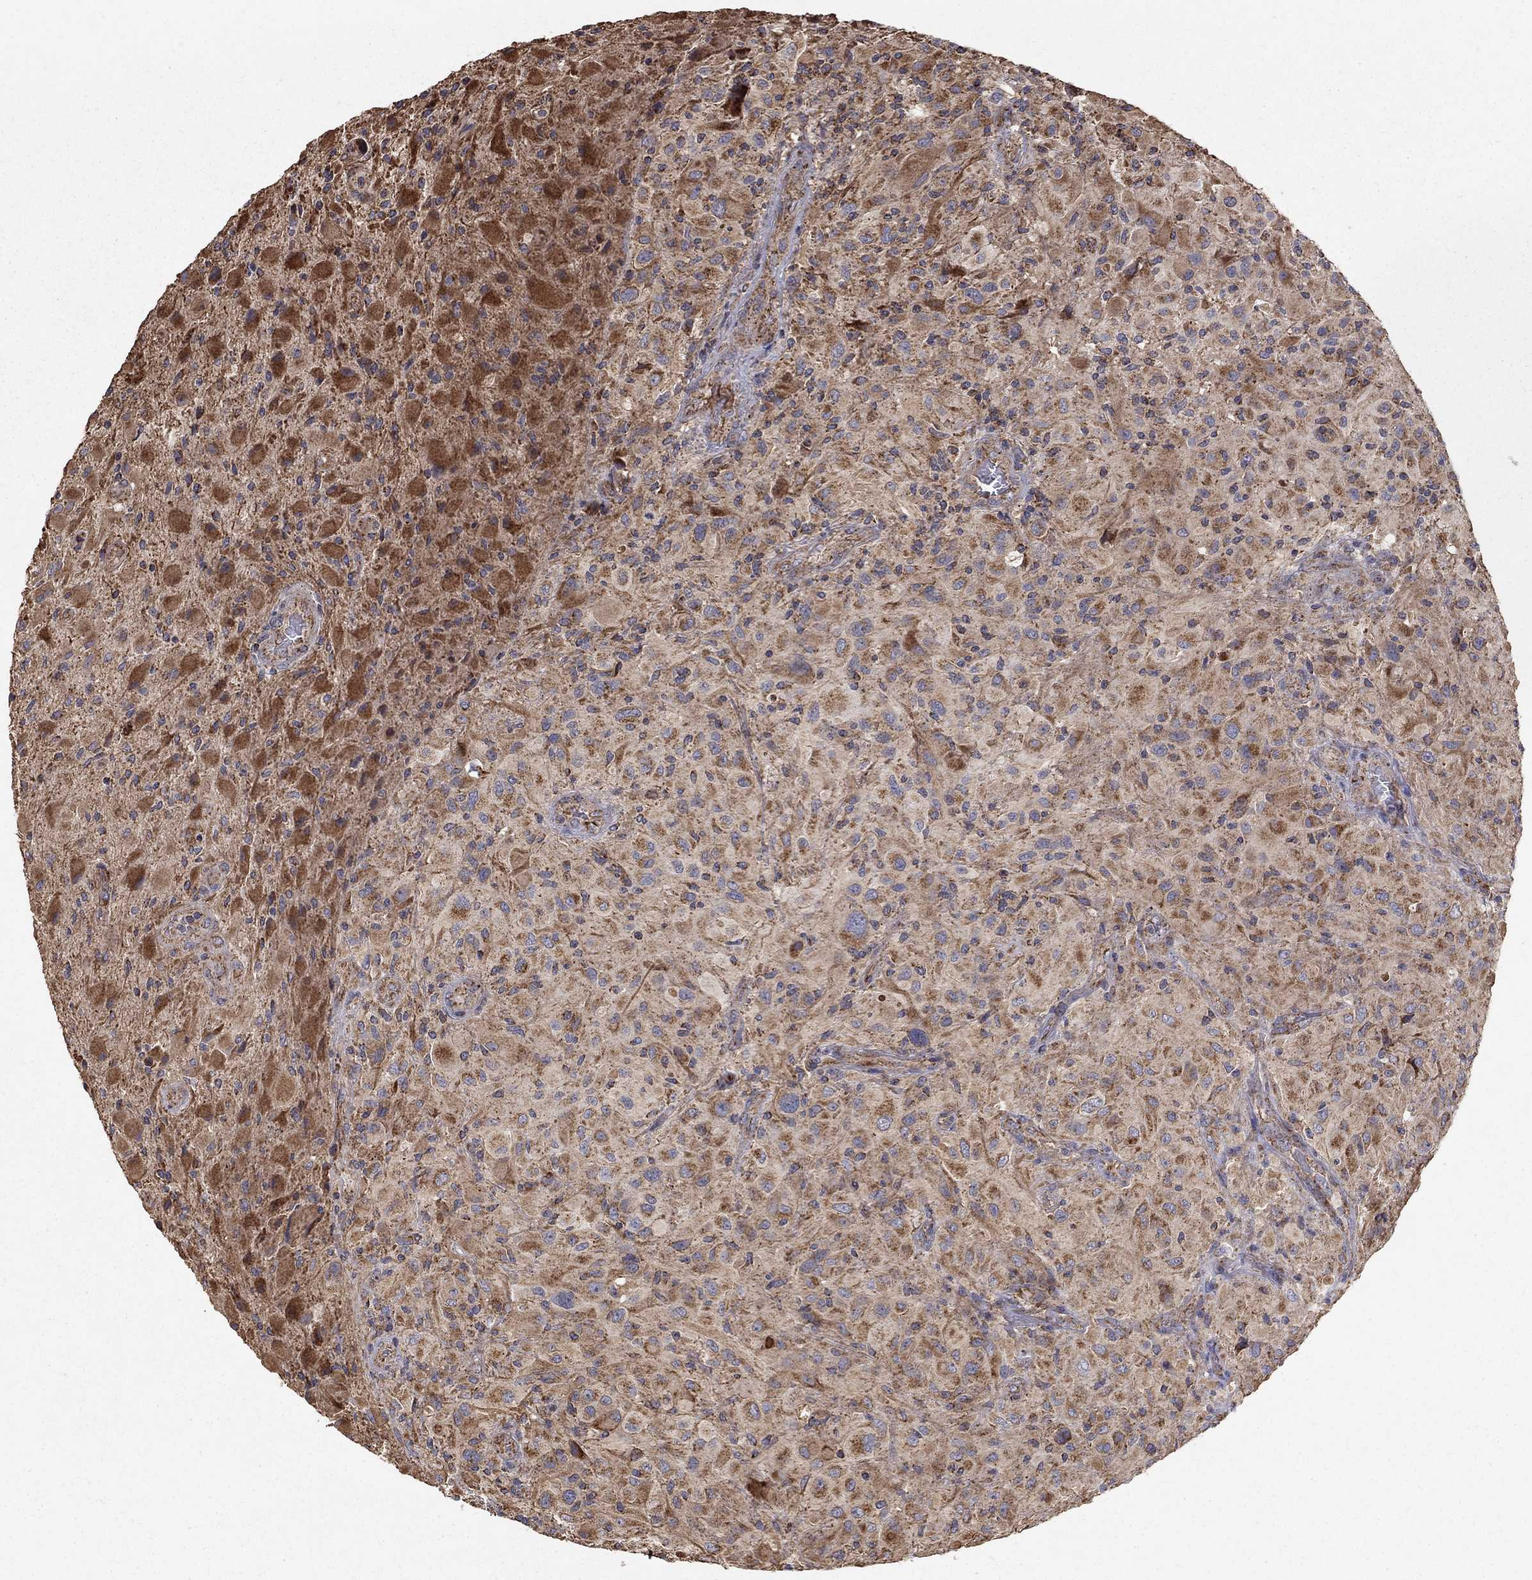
{"staining": {"intensity": "moderate", "quantity": "25%-75%", "location": "cytoplasmic/membranous"}, "tissue": "glioma", "cell_type": "Tumor cells", "image_type": "cancer", "snomed": [{"axis": "morphology", "description": "Glioma, malignant, High grade"}, {"axis": "topography", "description": "Cerebral cortex"}], "caption": "Immunohistochemistry micrograph of neoplastic tissue: human malignant glioma (high-grade) stained using IHC demonstrates medium levels of moderate protein expression localized specifically in the cytoplasmic/membranous of tumor cells, appearing as a cytoplasmic/membranous brown color.", "gene": "NDUFS8", "patient": {"sex": "male", "age": 35}}